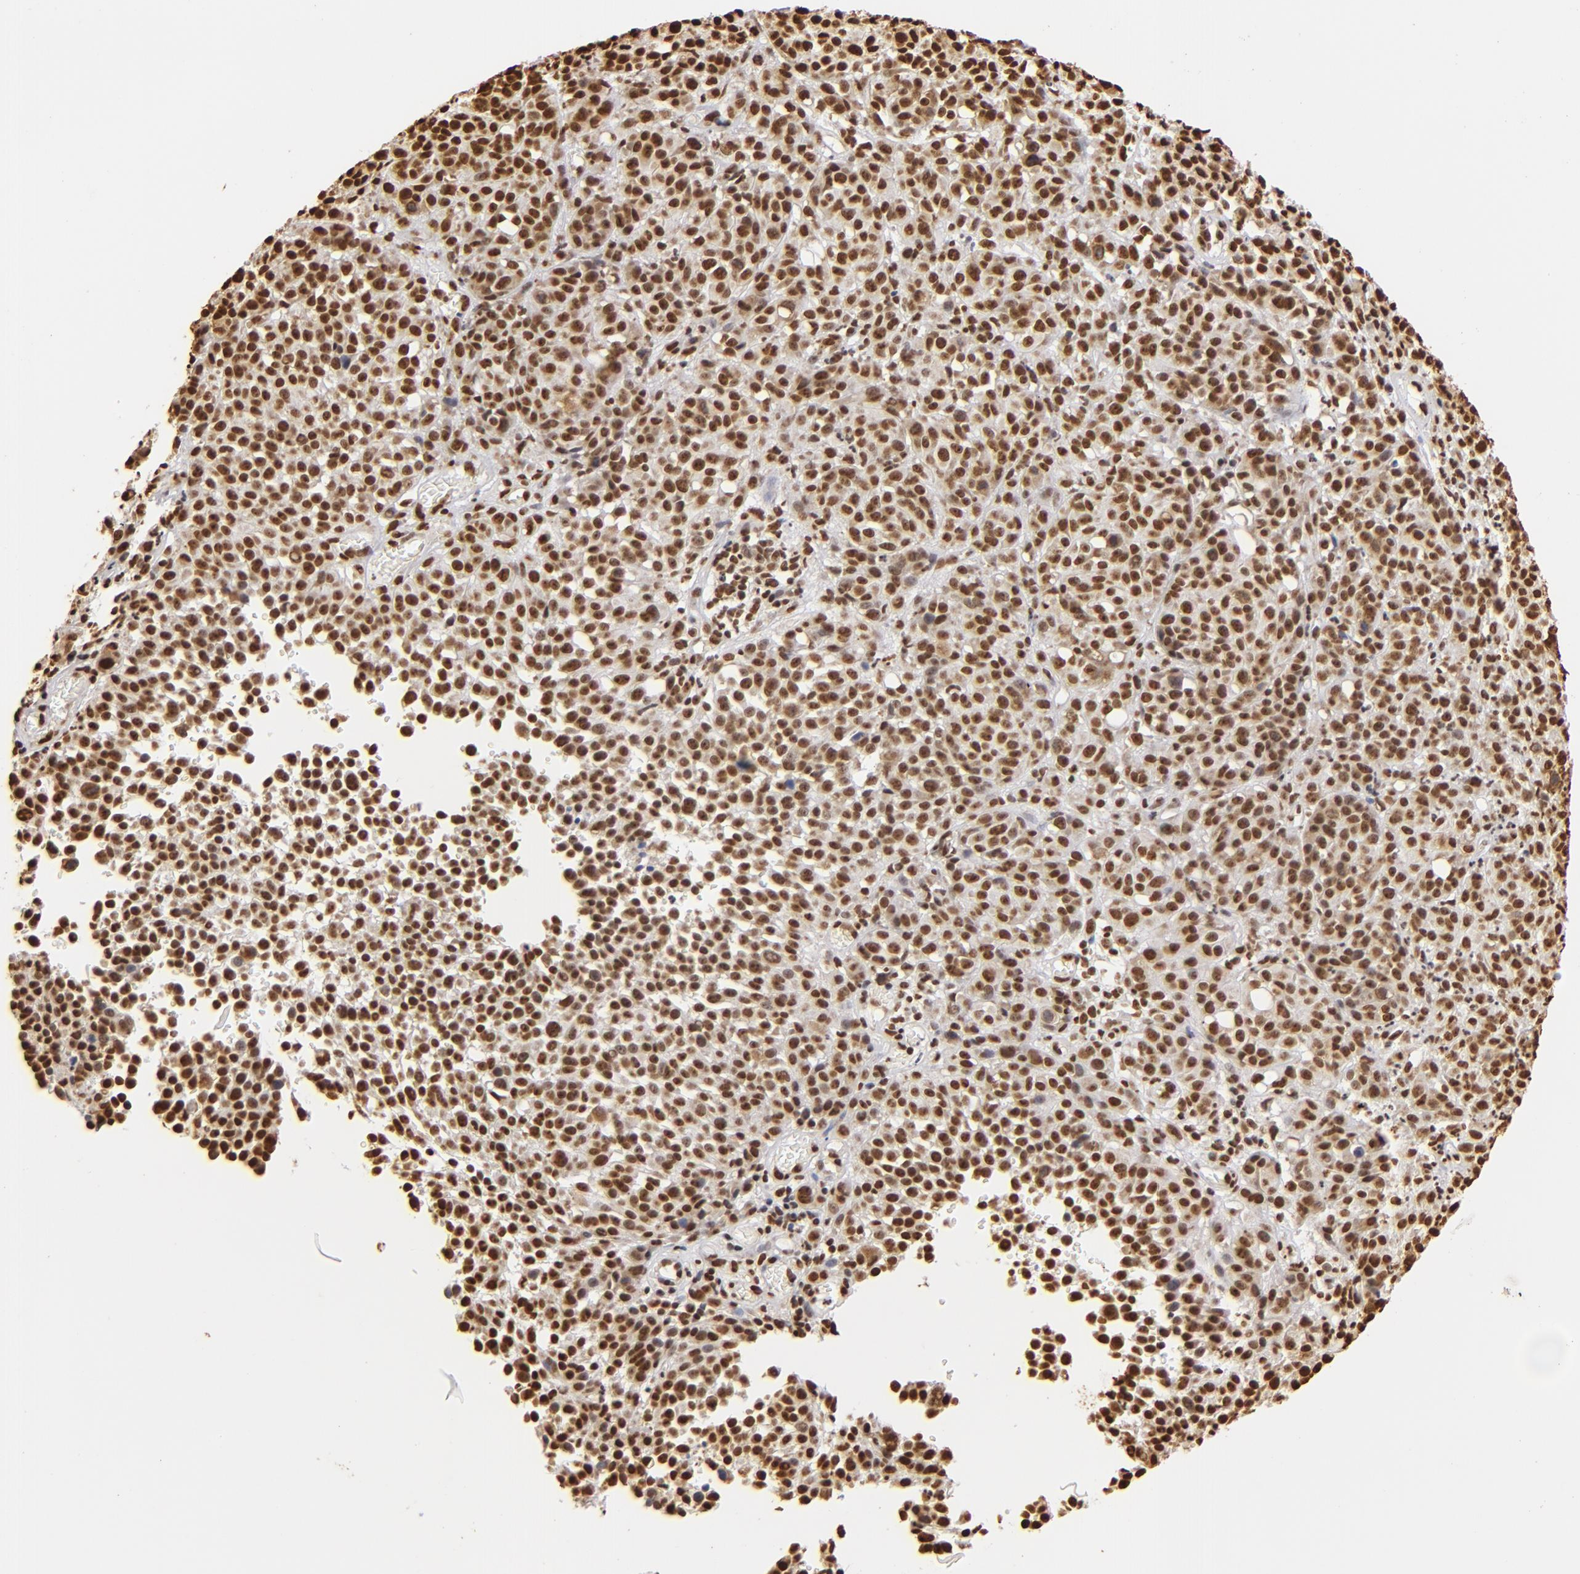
{"staining": {"intensity": "strong", "quantity": ">75%", "location": "nuclear"}, "tissue": "melanoma", "cell_type": "Tumor cells", "image_type": "cancer", "snomed": [{"axis": "morphology", "description": "Malignant melanoma, NOS"}, {"axis": "topography", "description": "Skin"}], "caption": "This micrograph exhibits IHC staining of human melanoma, with high strong nuclear staining in approximately >75% of tumor cells.", "gene": "ILF3", "patient": {"sex": "female", "age": 49}}